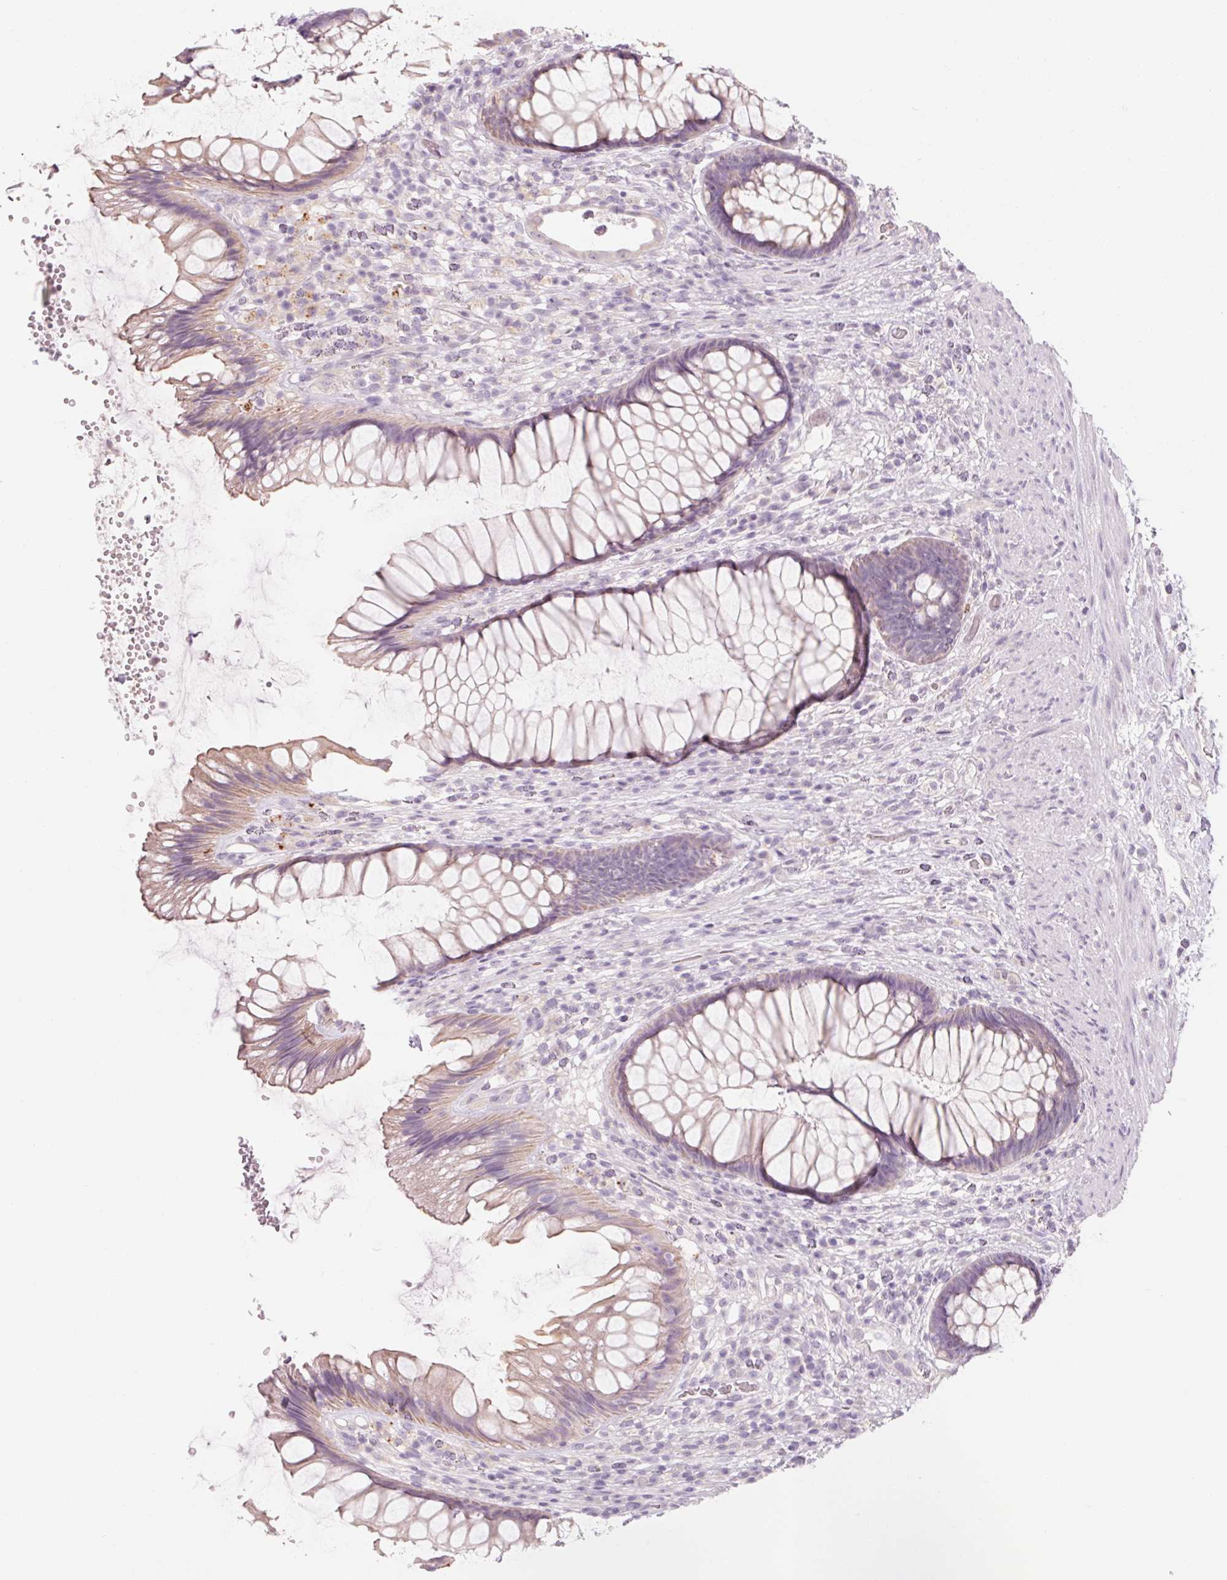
{"staining": {"intensity": "weak", "quantity": "25%-75%", "location": "cytoplasmic/membranous"}, "tissue": "rectum", "cell_type": "Glandular cells", "image_type": "normal", "snomed": [{"axis": "morphology", "description": "Normal tissue, NOS"}, {"axis": "topography", "description": "Rectum"}], "caption": "Immunohistochemical staining of unremarkable rectum demonstrates weak cytoplasmic/membranous protein staining in approximately 25%-75% of glandular cells.", "gene": "POU1F1", "patient": {"sex": "male", "age": 53}}